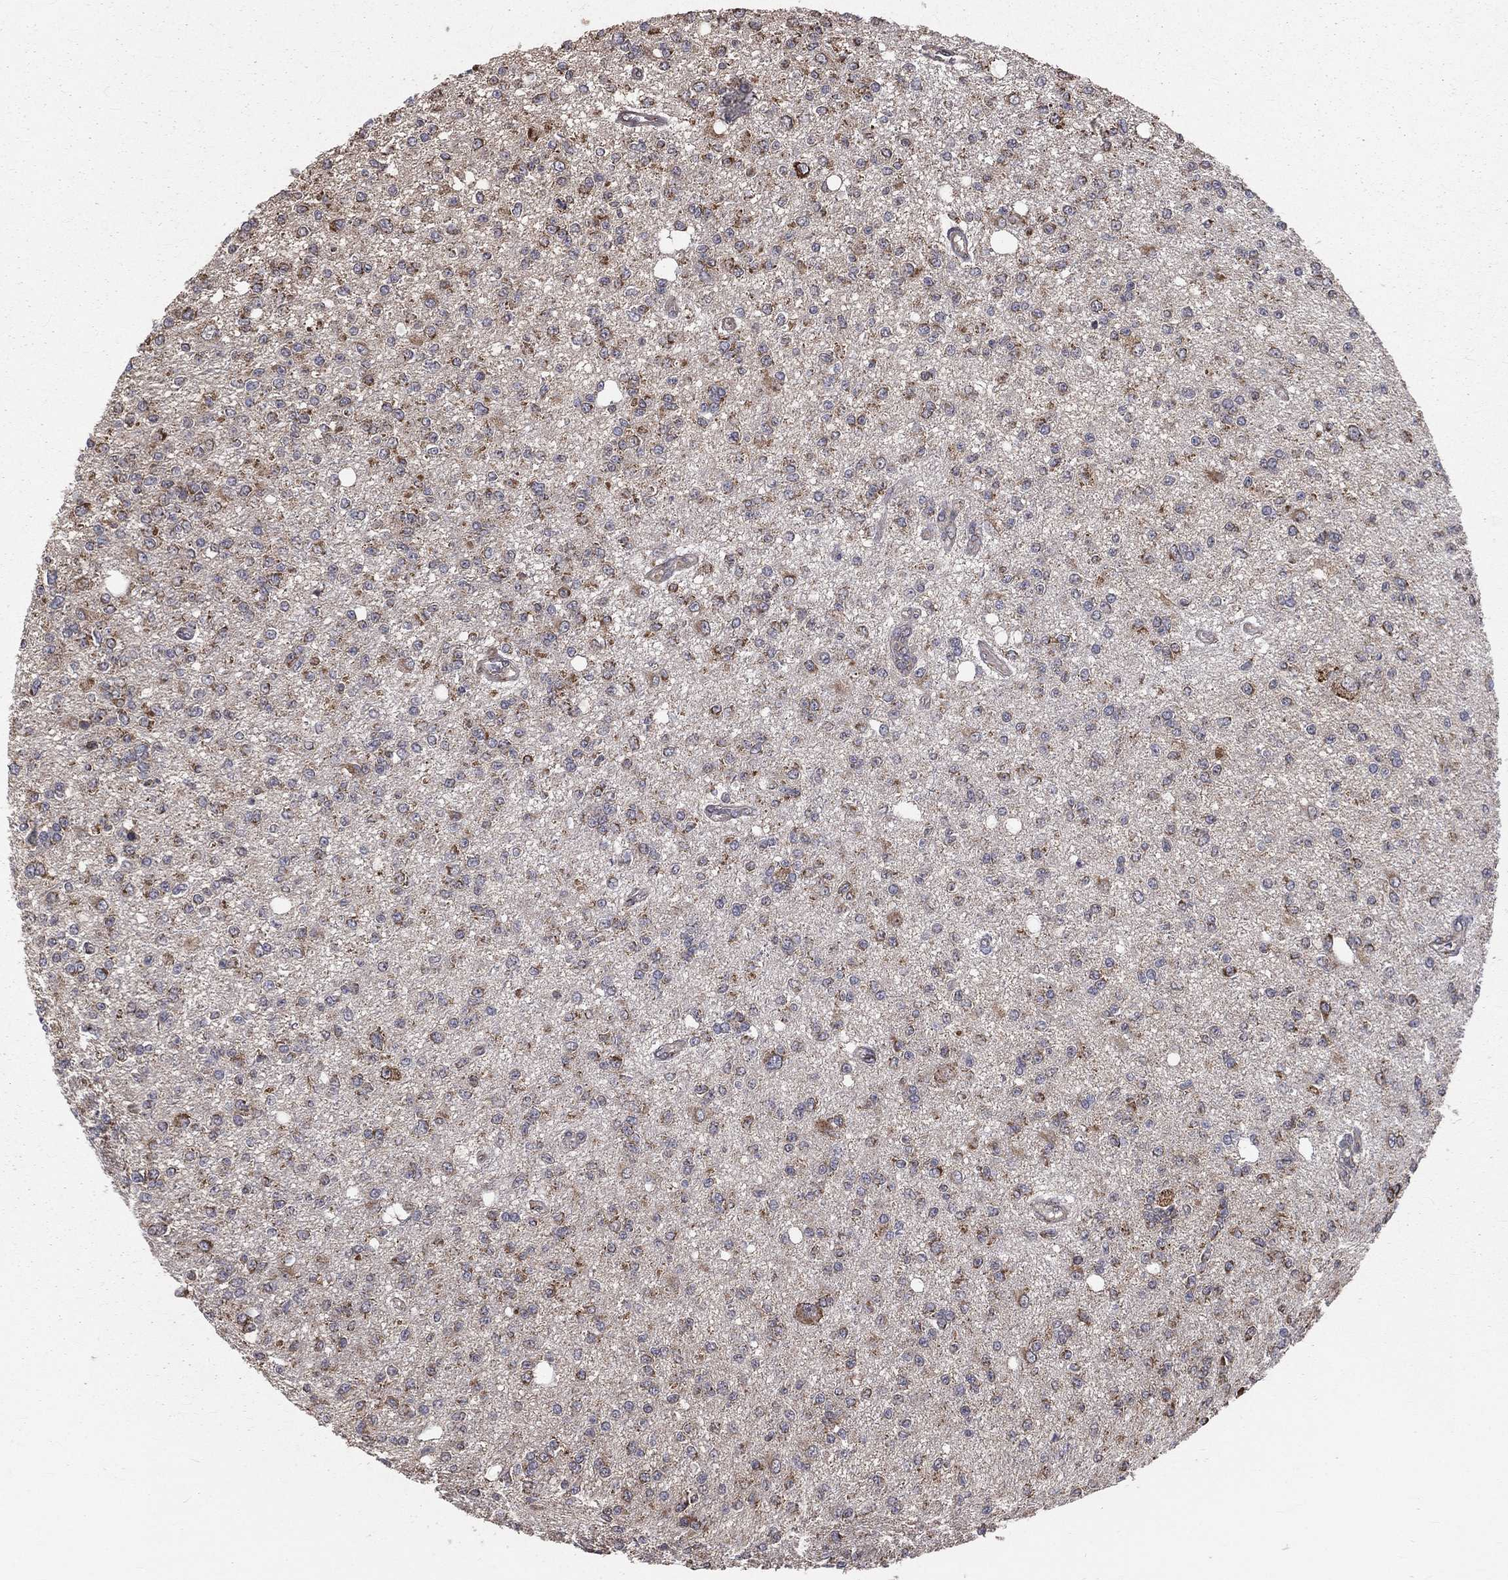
{"staining": {"intensity": "moderate", "quantity": "25%-75%", "location": "cytoplasmic/membranous"}, "tissue": "glioma", "cell_type": "Tumor cells", "image_type": "cancer", "snomed": [{"axis": "morphology", "description": "Glioma, malignant, Low grade"}, {"axis": "topography", "description": "Brain"}], "caption": "IHC image of neoplastic tissue: human malignant glioma (low-grade) stained using IHC displays medium levels of moderate protein expression localized specifically in the cytoplasmic/membranous of tumor cells, appearing as a cytoplasmic/membranous brown color.", "gene": "OLFML1", "patient": {"sex": "male", "age": 67}}